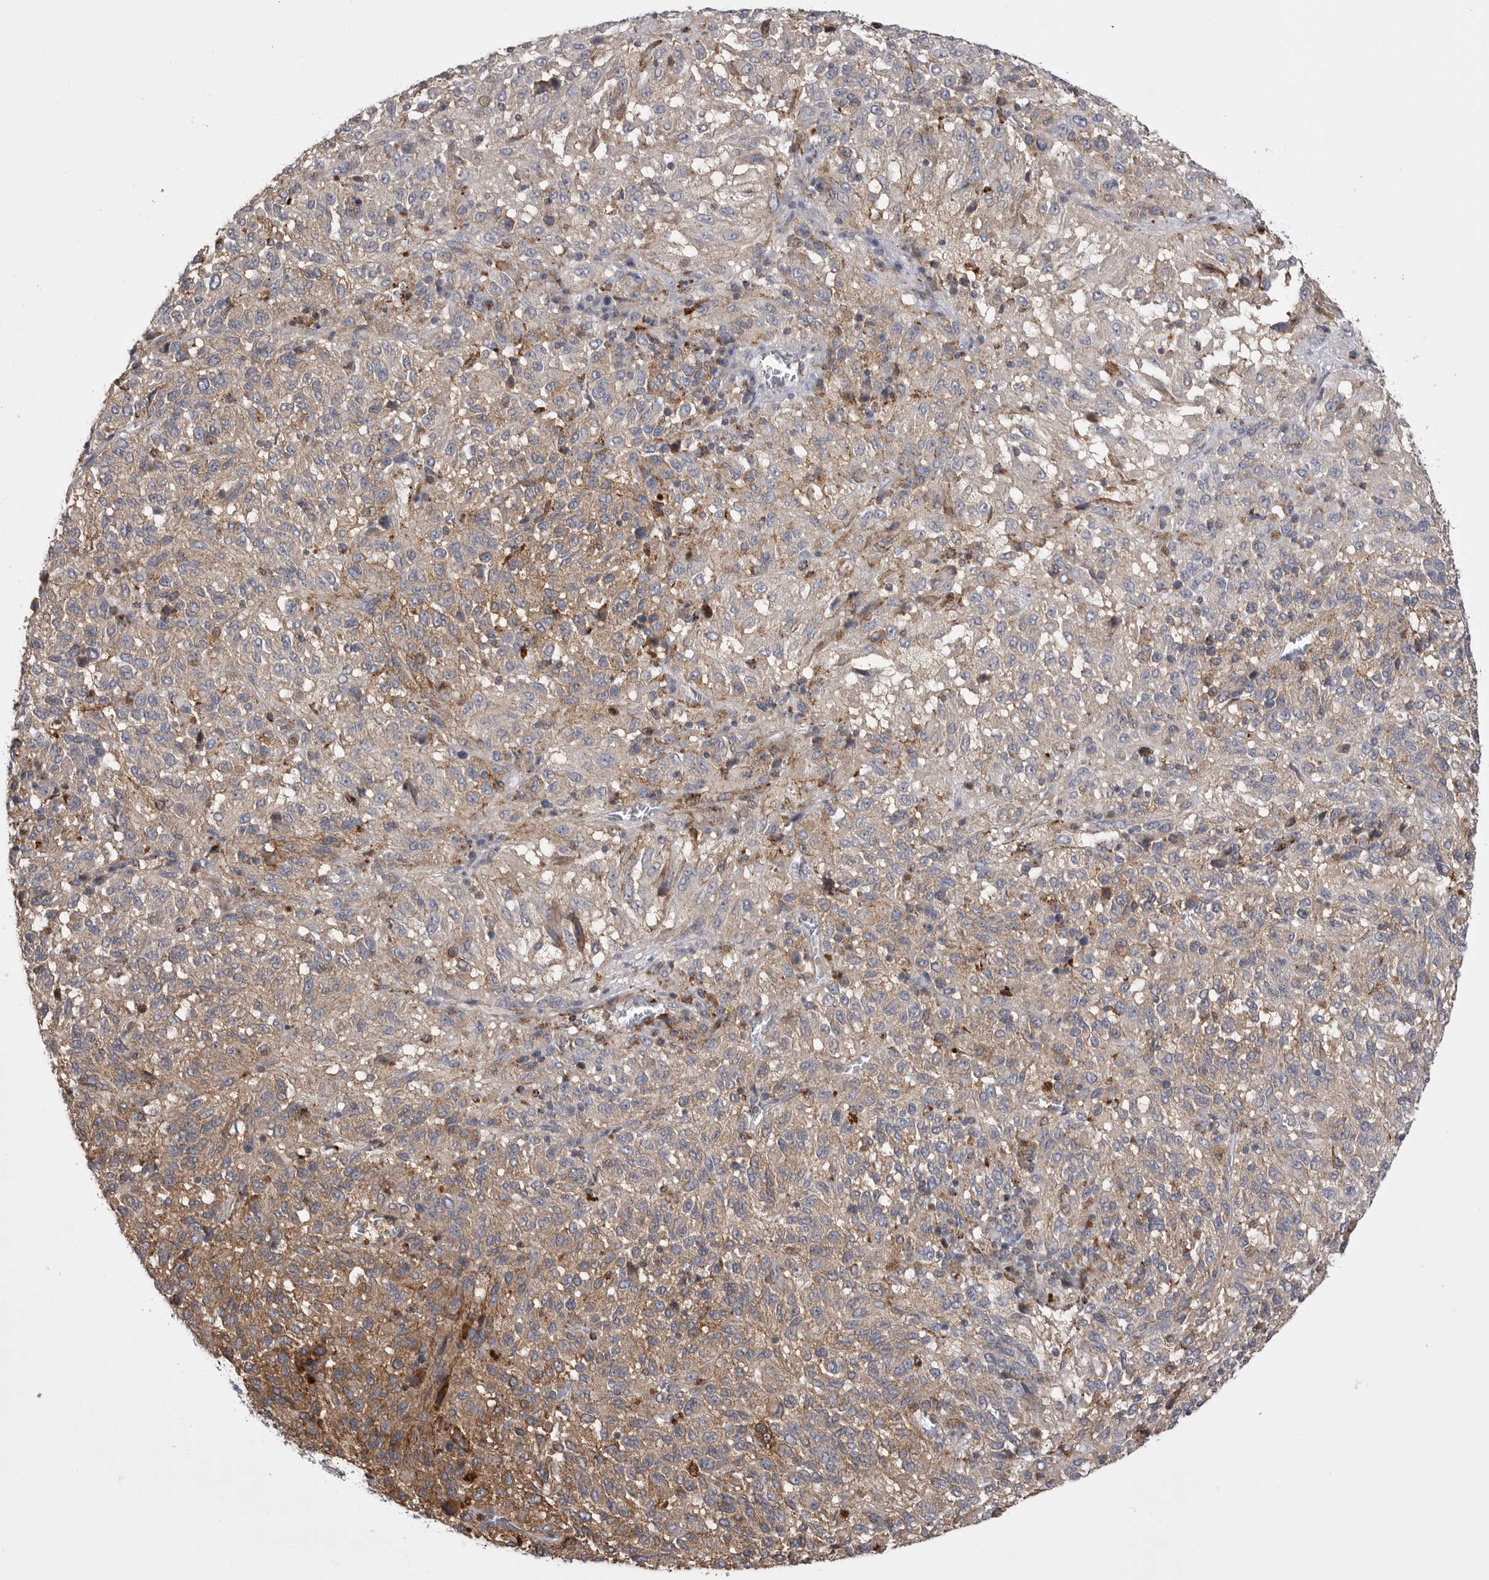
{"staining": {"intensity": "weak", "quantity": "25%-75%", "location": "cytoplasmic/membranous"}, "tissue": "melanoma", "cell_type": "Tumor cells", "image_type": "cancer", "snomed": [{"axis": "morphology", "description": "Malignant melanoma, Metastatic site"}, {"axis": "topography", "description": "Lung"}], "caption": "Immunohistochemistry (IHC) image of neoplastic tissue: malignant melanoma (metastatic site) stained using immunohistochemistry (IHC) shows low levels of weak protein expression localized specifically in the cytoplasmic/membranous of tumor cells, appearing as a cytoplasmic/membranous brown color.", "gene": "PSPN", "patient": {"sex": "male", "age": 64}}